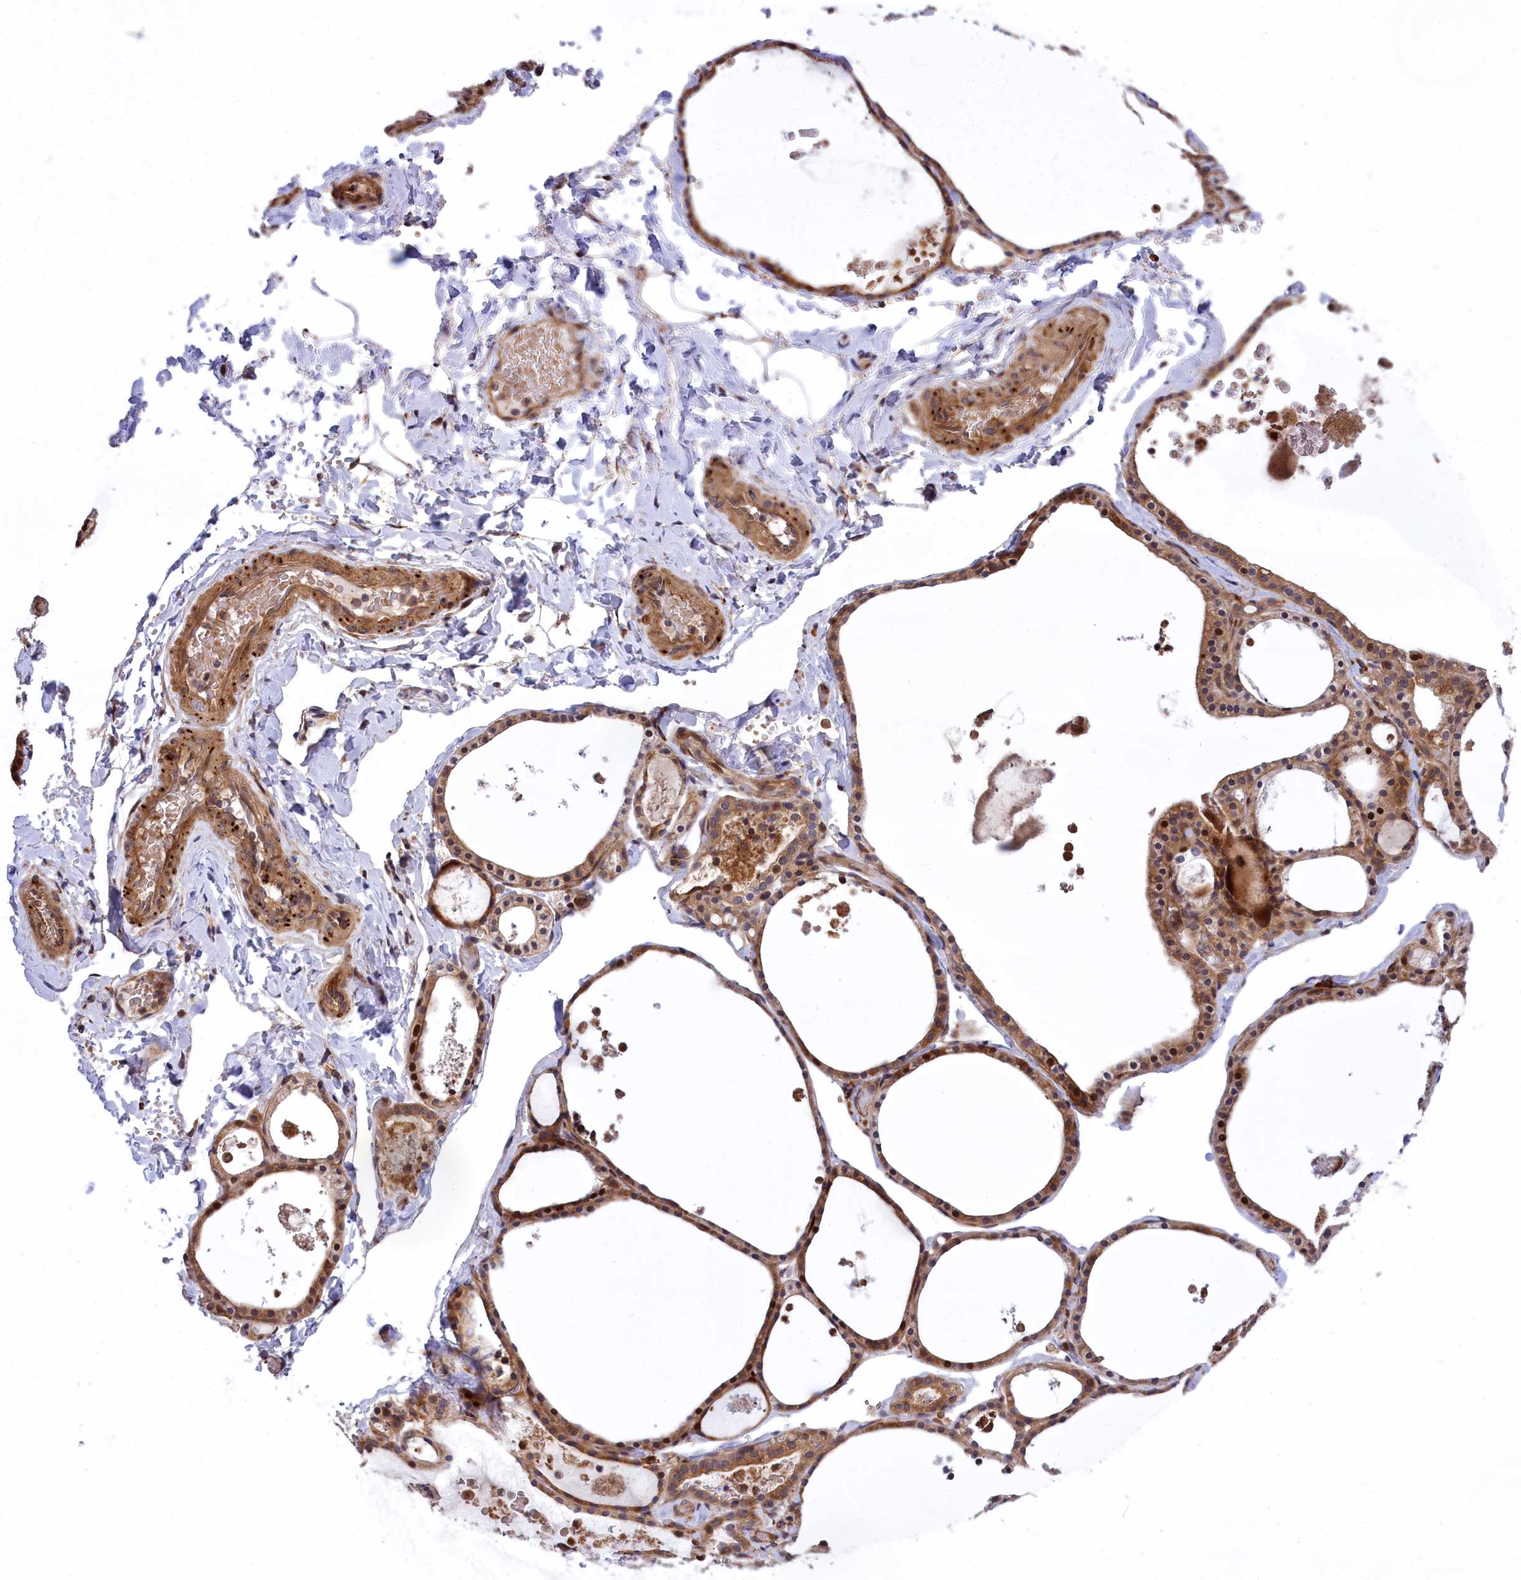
{"staining": {"intensity": "moderate", "quantity": ">75%", "location": "cytoplasmic/membranous,nuclear"}, "tissue": "thyroid gland", "cell_type": "Glandular cells", "image_type": "normal", "snomed": [{"axis": "morphology", "description": "Normal tissue, NOS"}, {"axis": "topography", "description": "Thyroid gland"}], "caption": "Unremarkable thyroid gland was stained to show a protein in brown. There is medium levels of moderate cytoplasmic/membranous,nuclear staining in approximately >75% of glandular cells.", "gene": "DDX60L", "patient": {"sex": "male", "age": 56}}